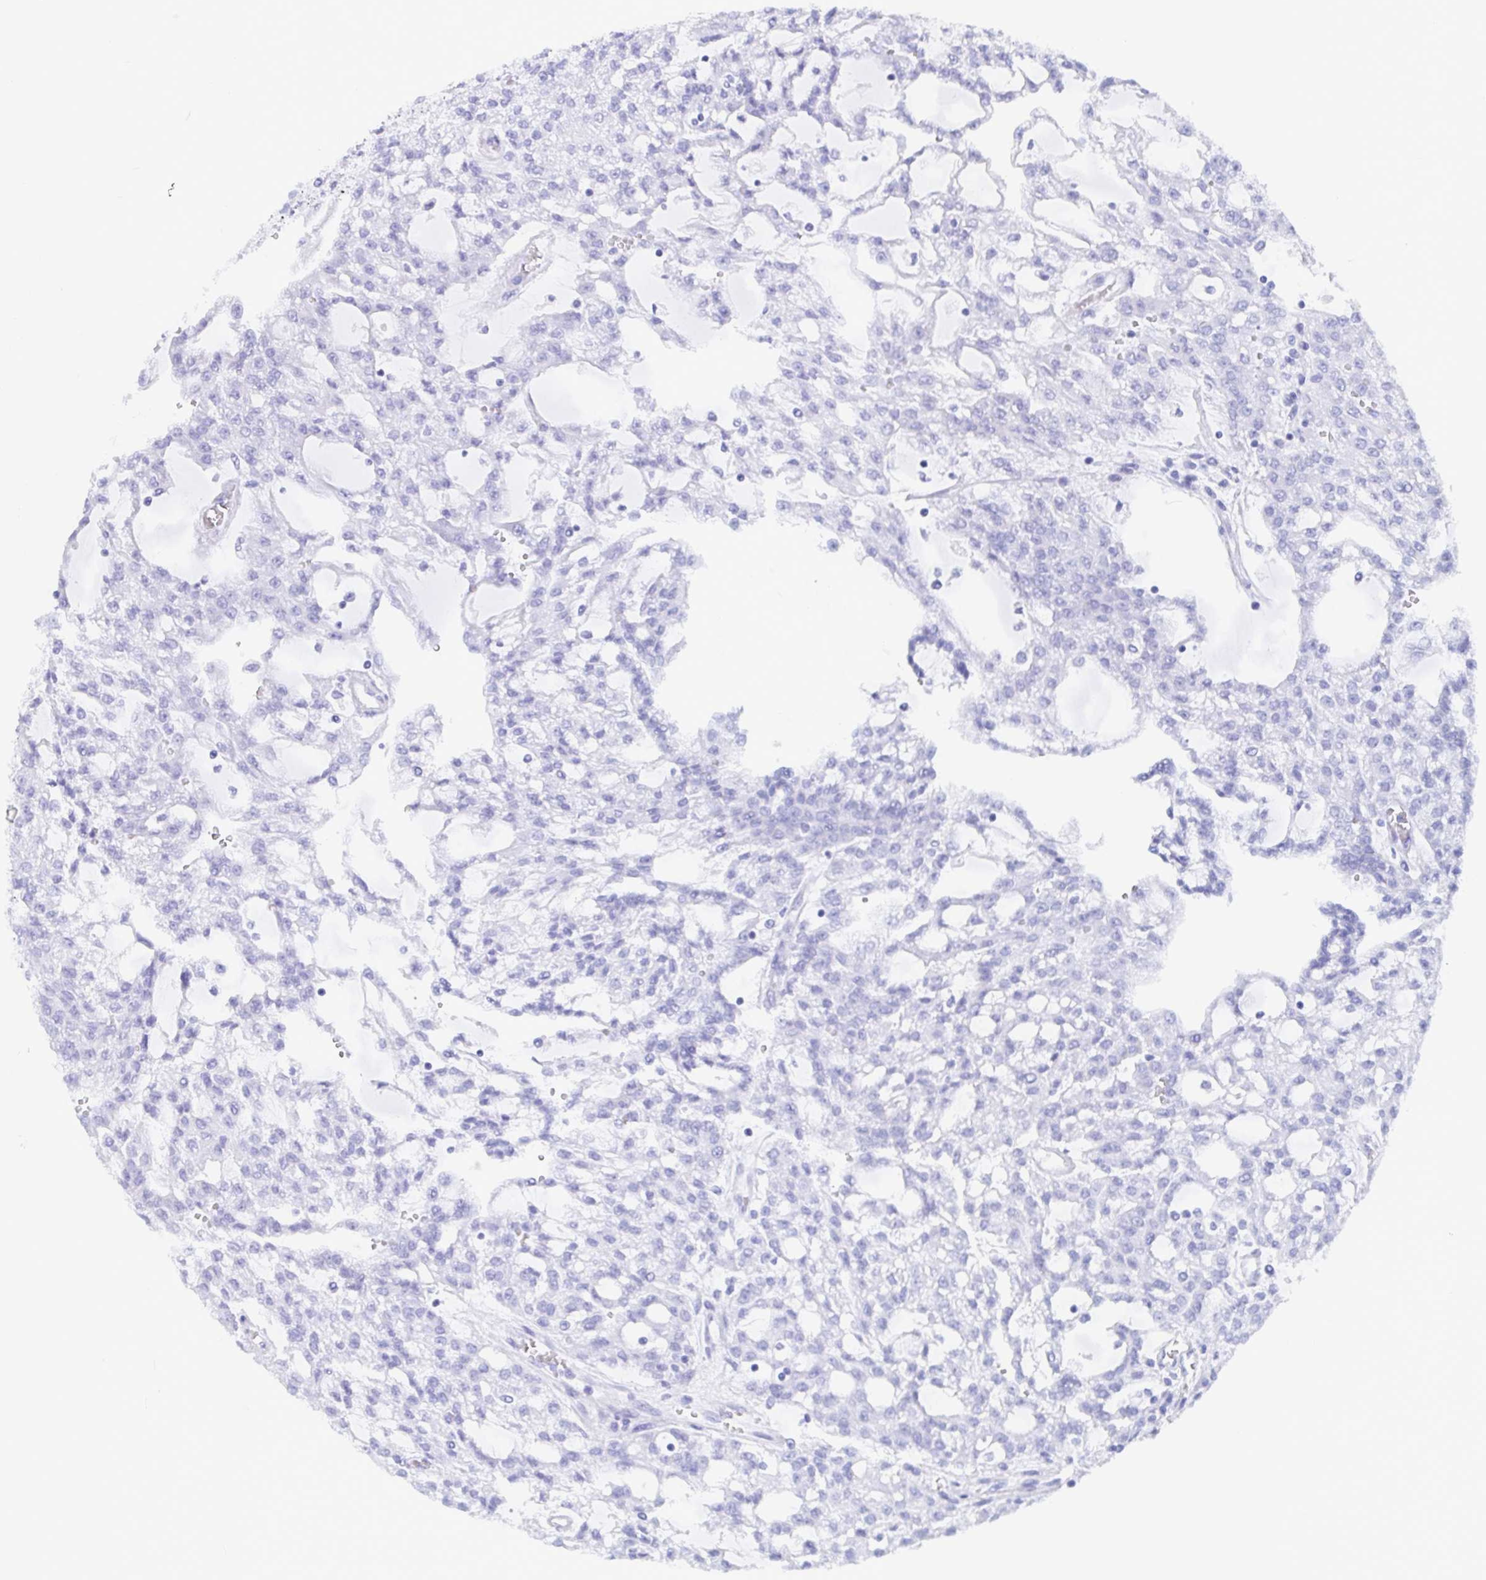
{"staining": {"intensity": "negative", "quantity": "none", "location": "none"}, "tissue": "renal cancer", "cell_type": "Tumor cells", "image_type": "cancer", "snomed": [{"axis": "morphology", "description": "Adenocarcinoma, NOS"}, {"axis": "topography", "description": "Kidney"}], "caption": "This is an immunohistochemistry (IHC) histopathology image of renal cancer (adenocarcinoma). There is no expression in tumor cells.", "gene": "IDH1", "patient": {"sex": "male", "age": 63}}